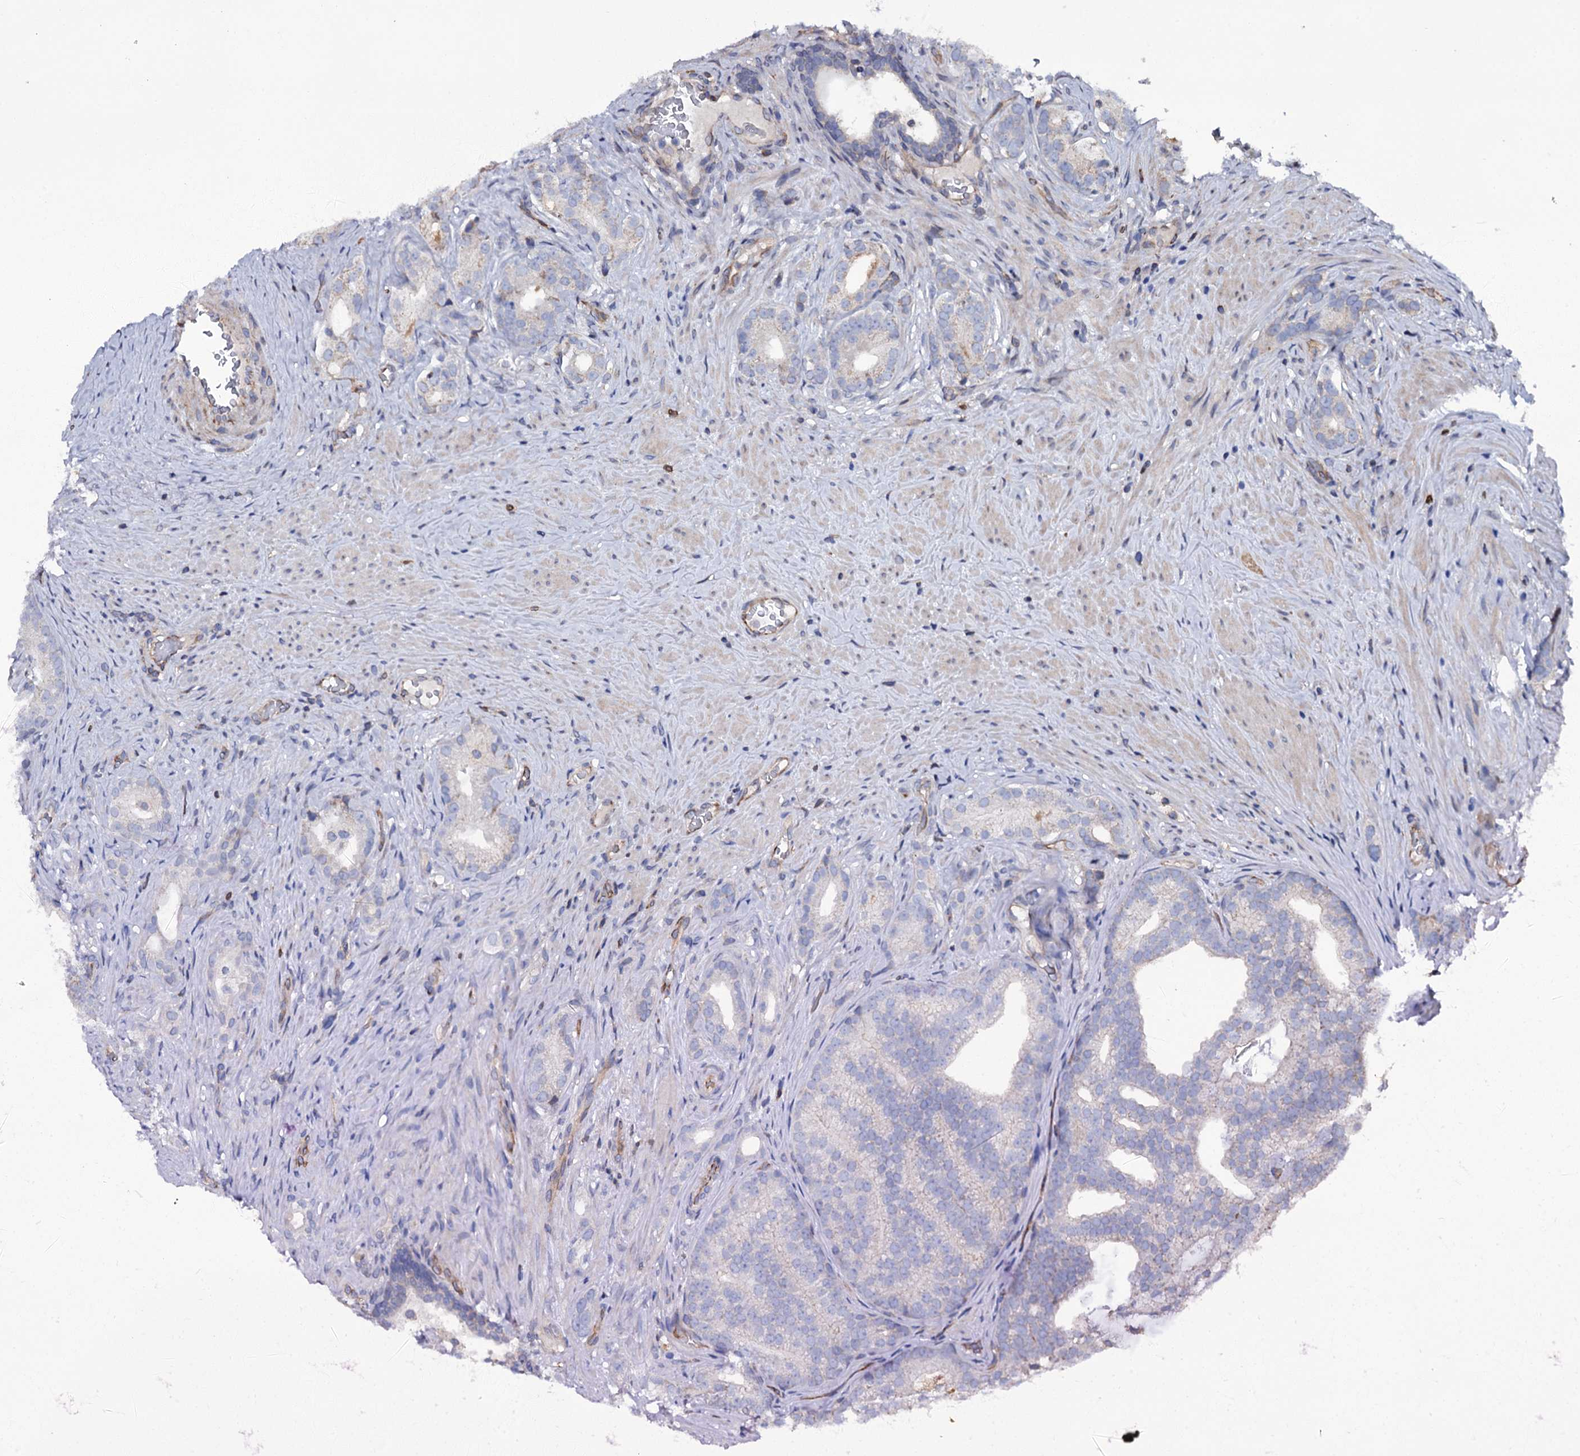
{"staining": {"intensity": "negative", "quantity": "none", "location": "none"}, "tissue": "prostate cancer", "cell_type": "Tumor cells", "image_type": "cancer", "snomed": [{"axis": "morphology", "description": "Adenocarcinoma, Low grade"}, {"axis": "topography", "description": "Prostate"}], "caption": "A histopathology image of human prostate cancer (low-grade adenocarcinoma) is negative for staining in tumor cells.", "gene": "TTC23", "patient": {"sex": "male", "age": 71}}